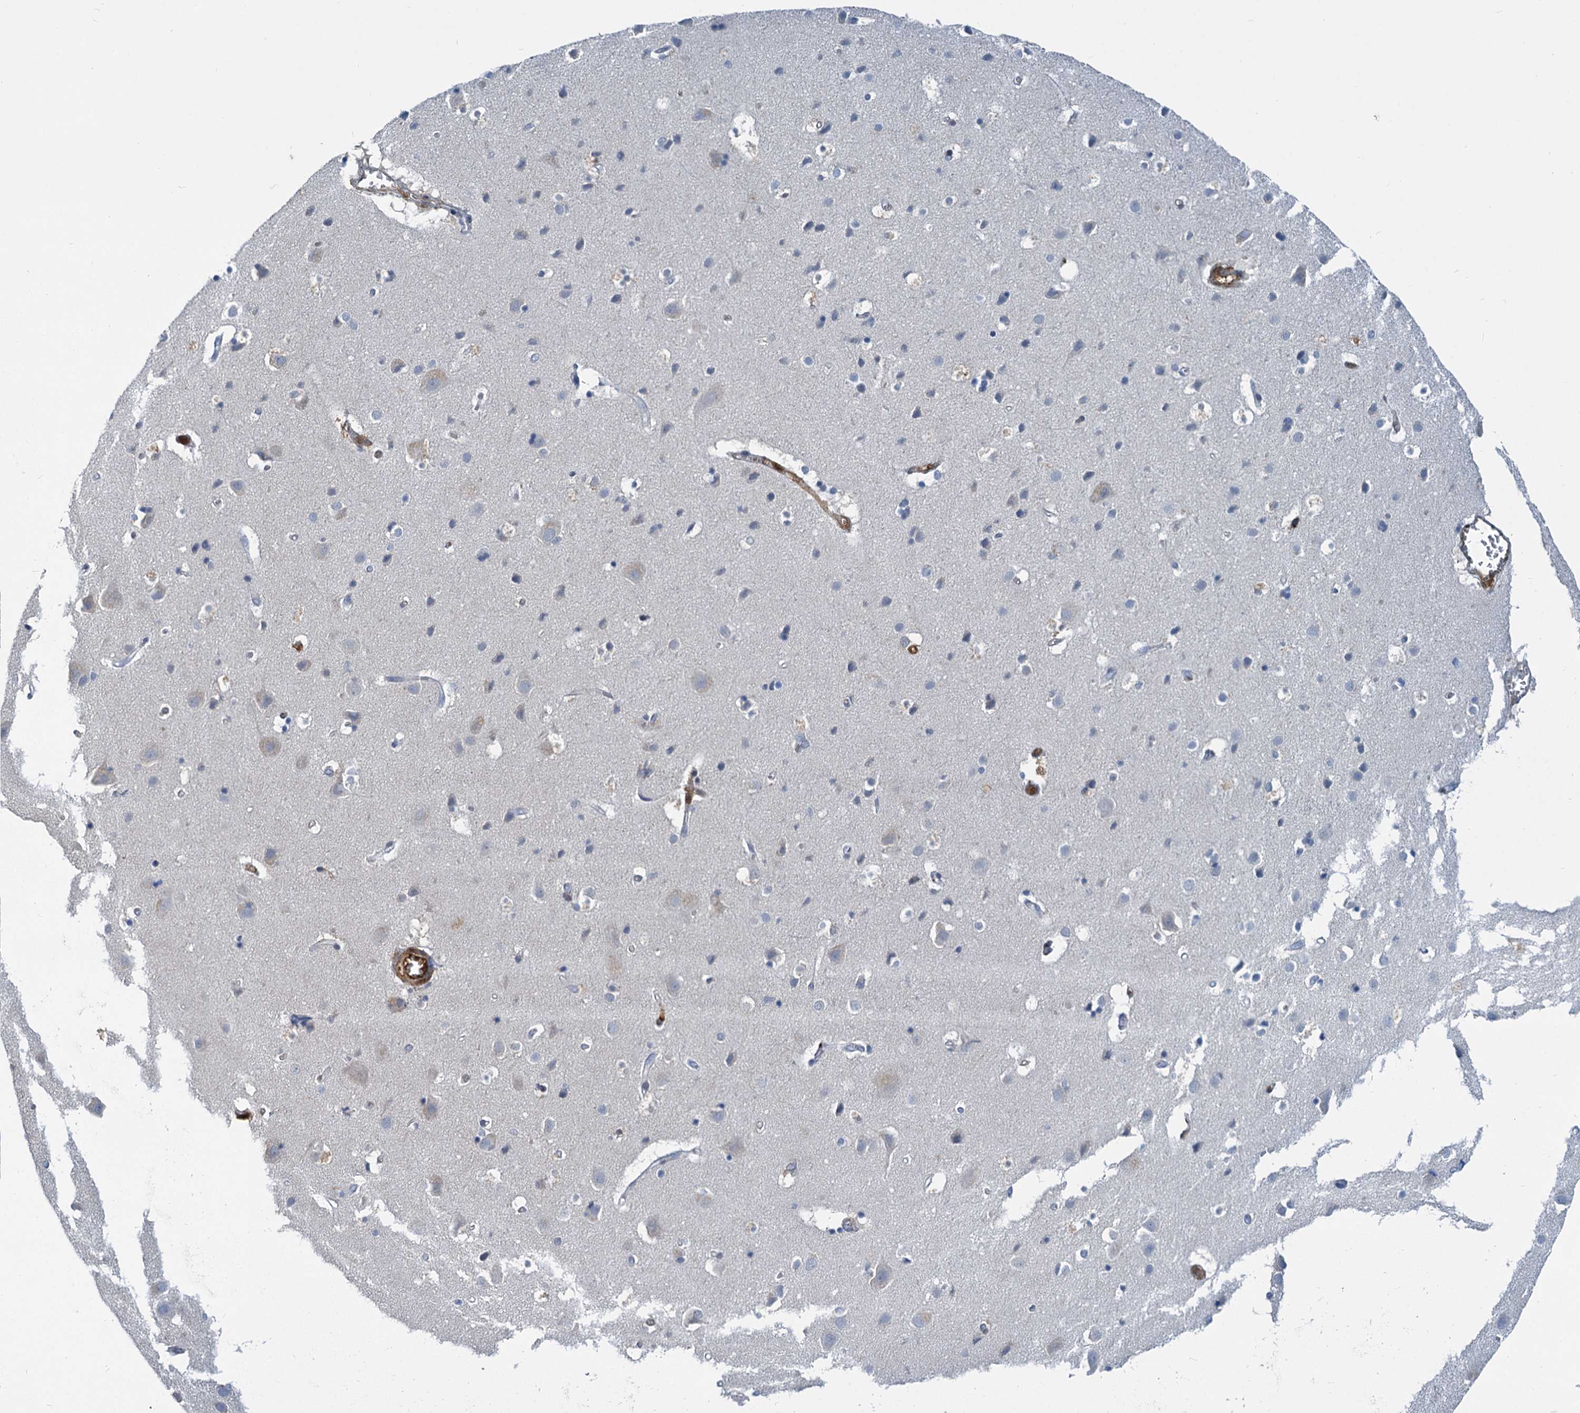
{"staining": {"intensity": "weak", "quantity": ">75%", "location": "cytoplasmic/membranous"}, "tissue": "cerebral cortex", "cell_type": "Endothelial cells", "image_type": "normal", "snomed": [{"axis": "morphology", "description": "Normal tissue, NOS"}, {"axis": "topography", "description": "Cerebral cortex"}], "caption": "DAB immunohistochemical staining of unremarkable human cerebral cortex demonstrates weak cytoplasmic/membranous protein positivity in about >75% of endothelial cells. (brown staining indicates protein expression, while blue staining denotes nuclei).", "gene": "S100A6", "patient": {"sex": "male", "age": 54}}